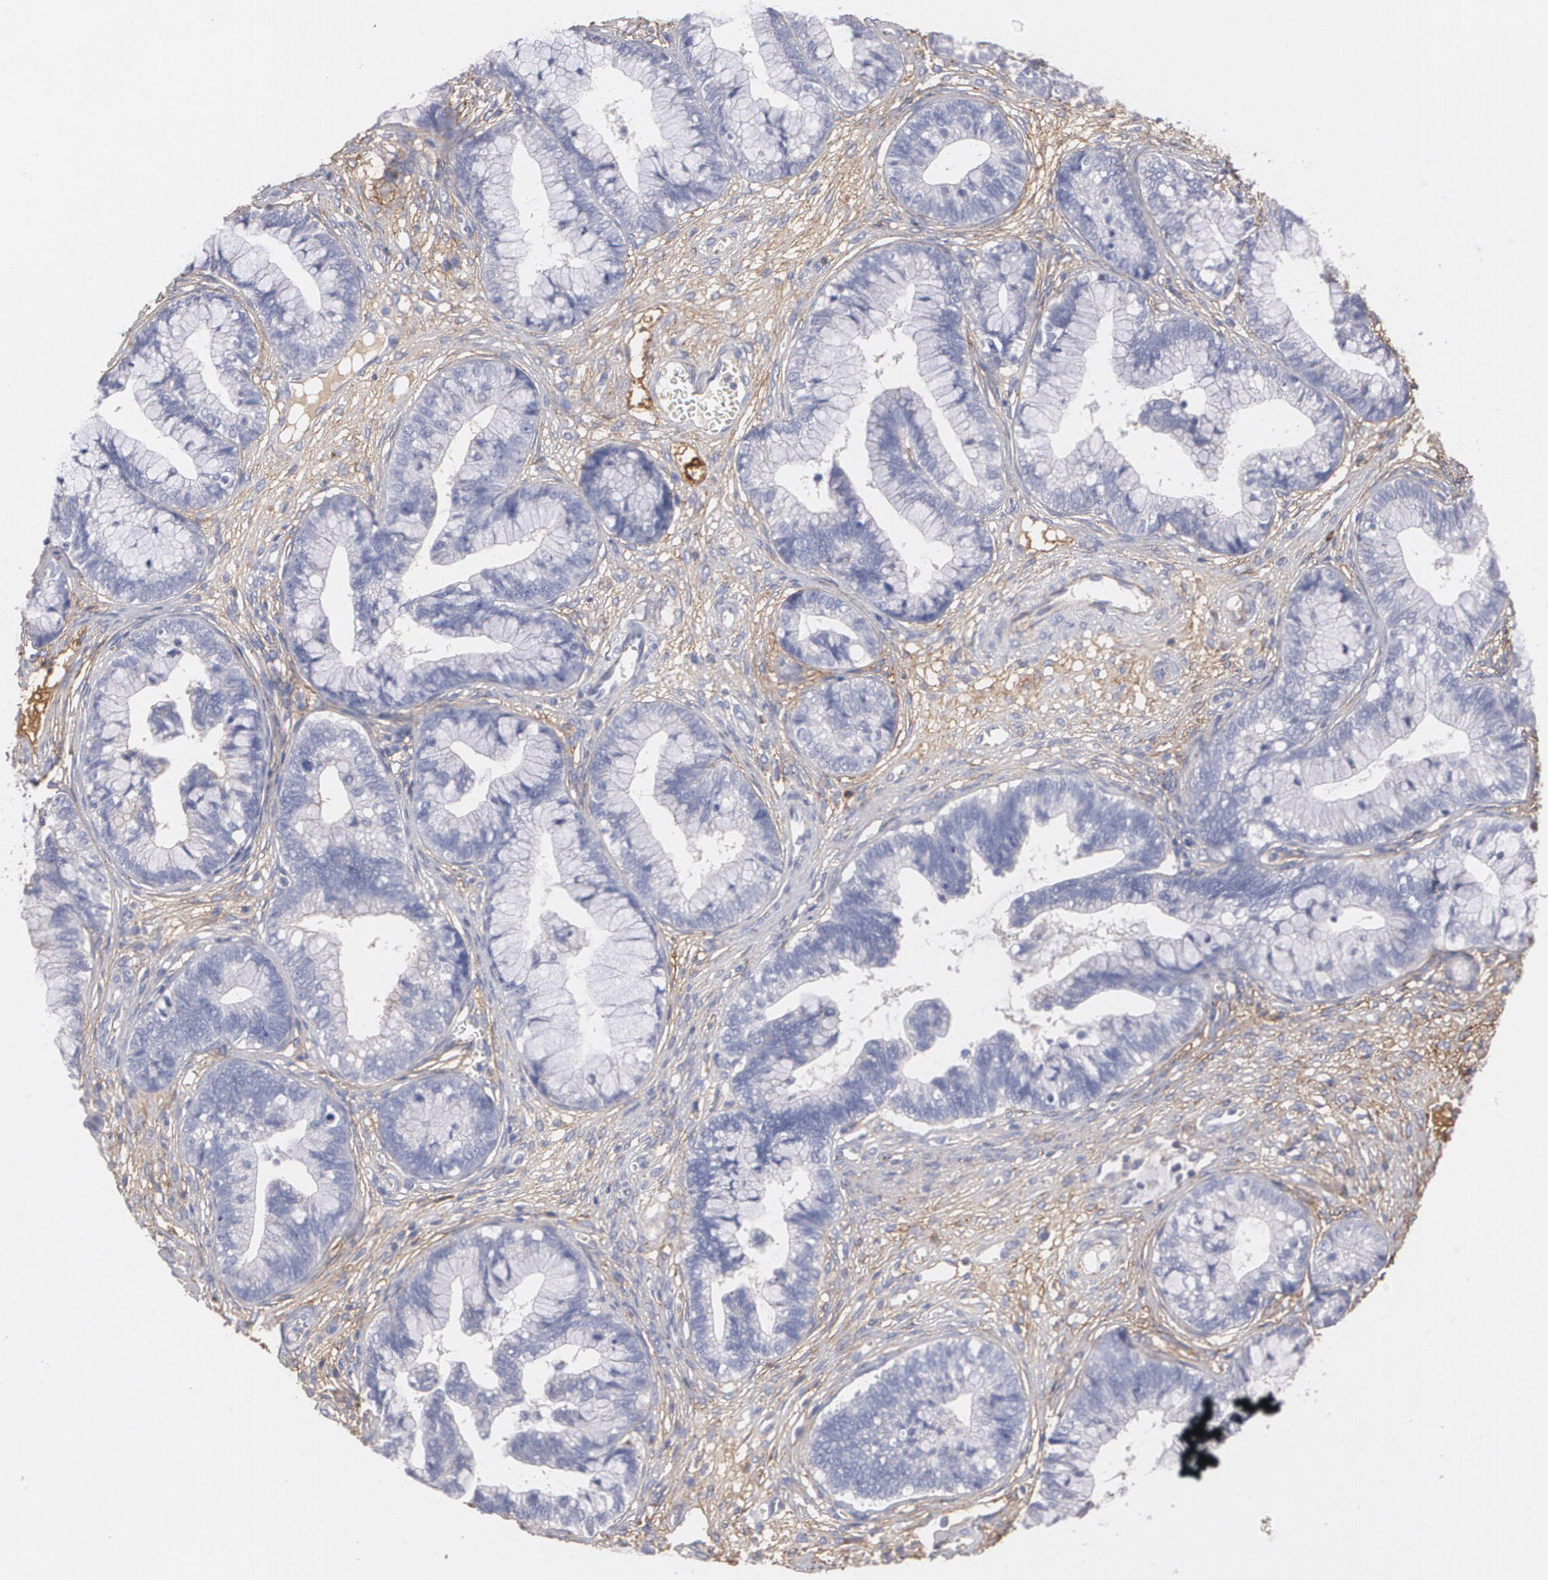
{"staining": {"intensity": "negative", "quantity": "none", "location": "none"}, "tissue": "cervical cancer", "cell_type": "Tumor cells", "image_type": "cancer", "snomed": [{"axis": "morphology", "description": "Adenocarcinoma, NOS"}, {"axis": "topography", "description": "Cervix"}], "caption": "Human adenocarcinoma (cervical) stained for a protein using immunohistochemistry reveals no expression in tumor cells.", "gene": "FBLN1", "patient": {"sex": "female", "age": 44}}